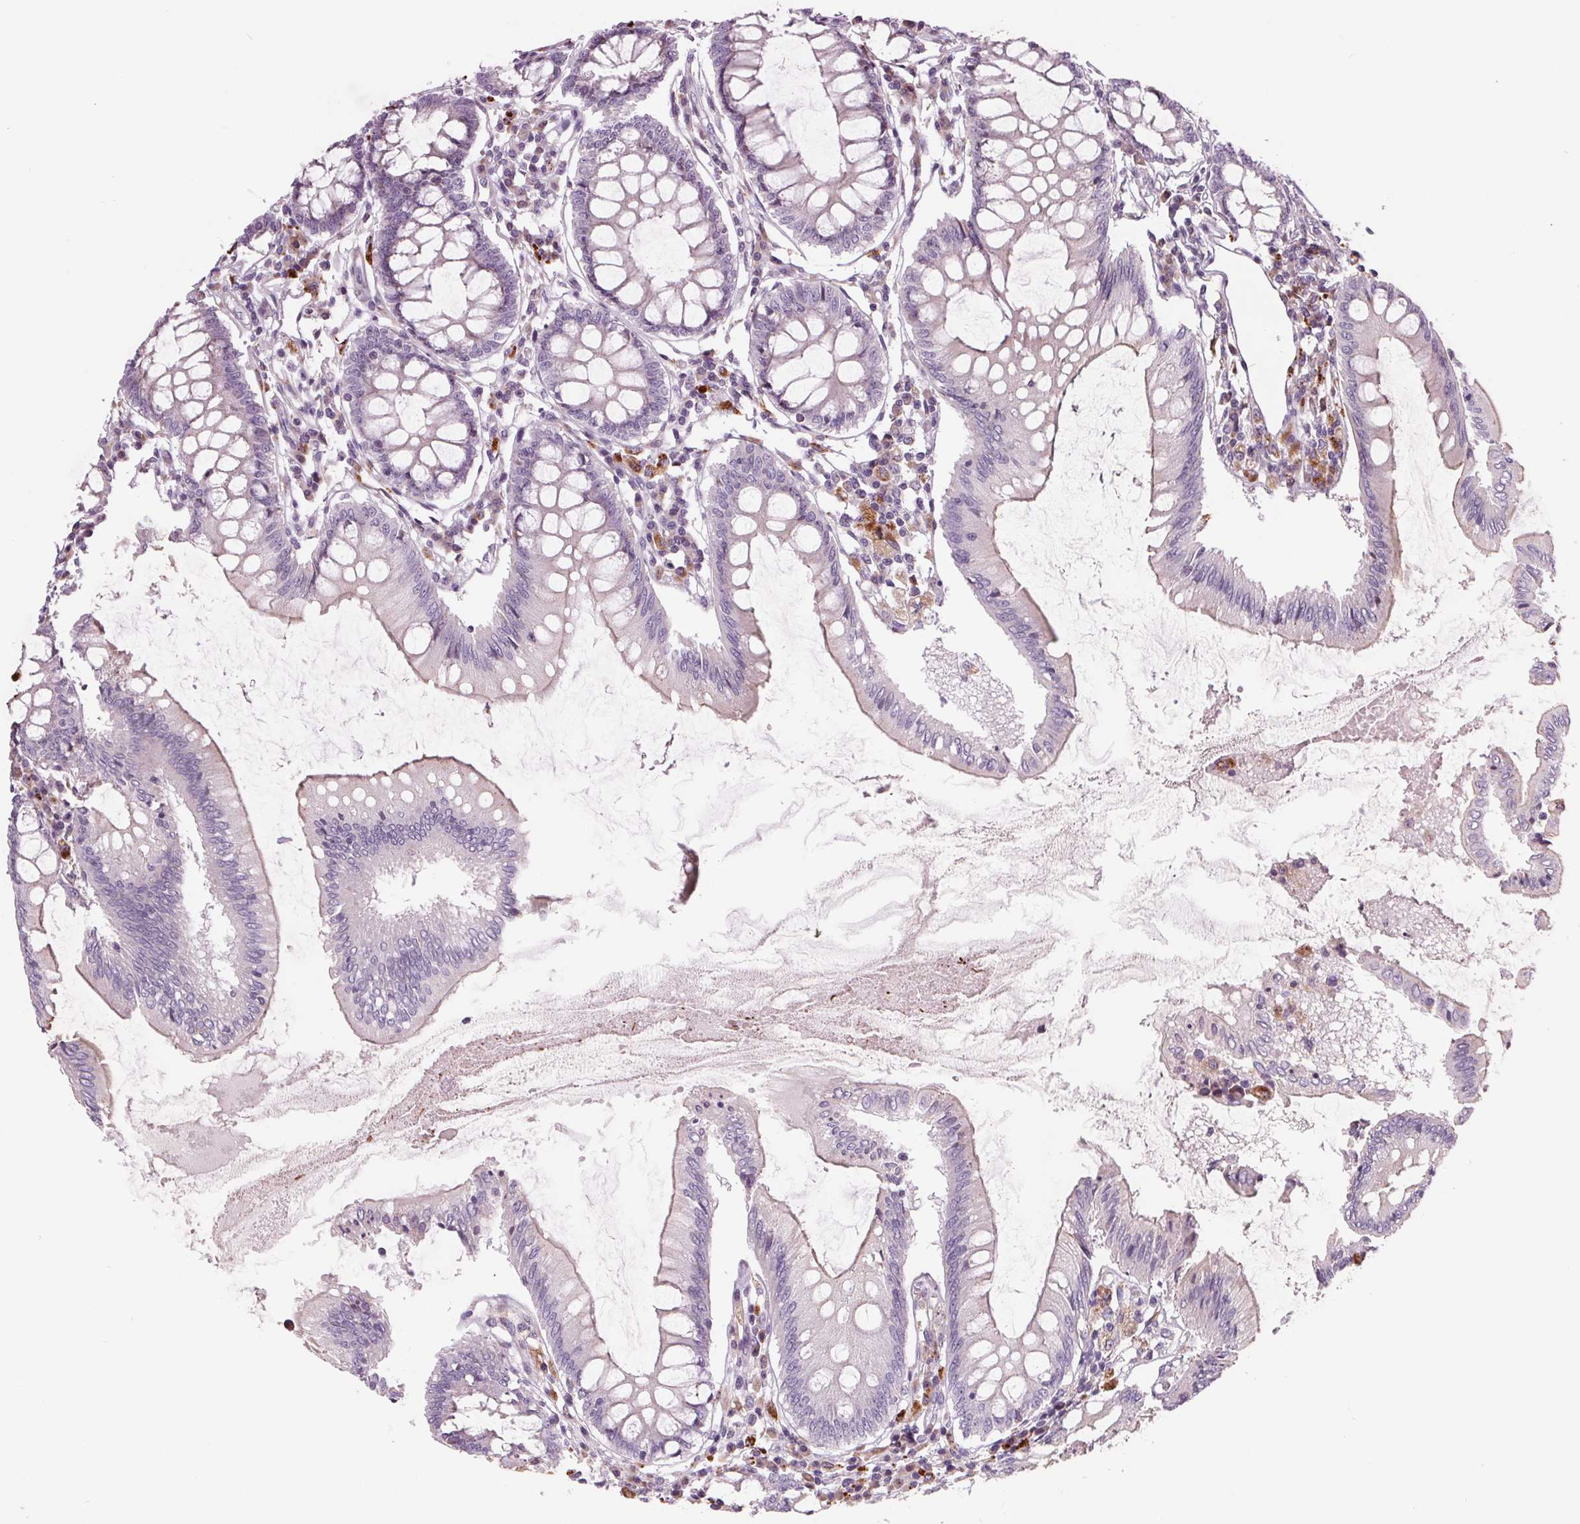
{"staining": {"intensity": "weak", "quantity": "<25%", "location": "cytoplasmic/membranous"}, "tissue": "colon", "cell_type": "Endothelial cells", "image_type": "normal", "snomed": [{"axis": "morphology", "description": "Normal tissue, NOS"}, {"axis": "morphology", "description": "Adenocarcinoma, NOS"}, {"axis": "topography", "description": "Colon"}], "caption": "Immunohistochemistry of benign colon exhibits no expression in endothelial cells.", "gene": "SAMD5", "patient": {"sex": "male", "age": 83}}